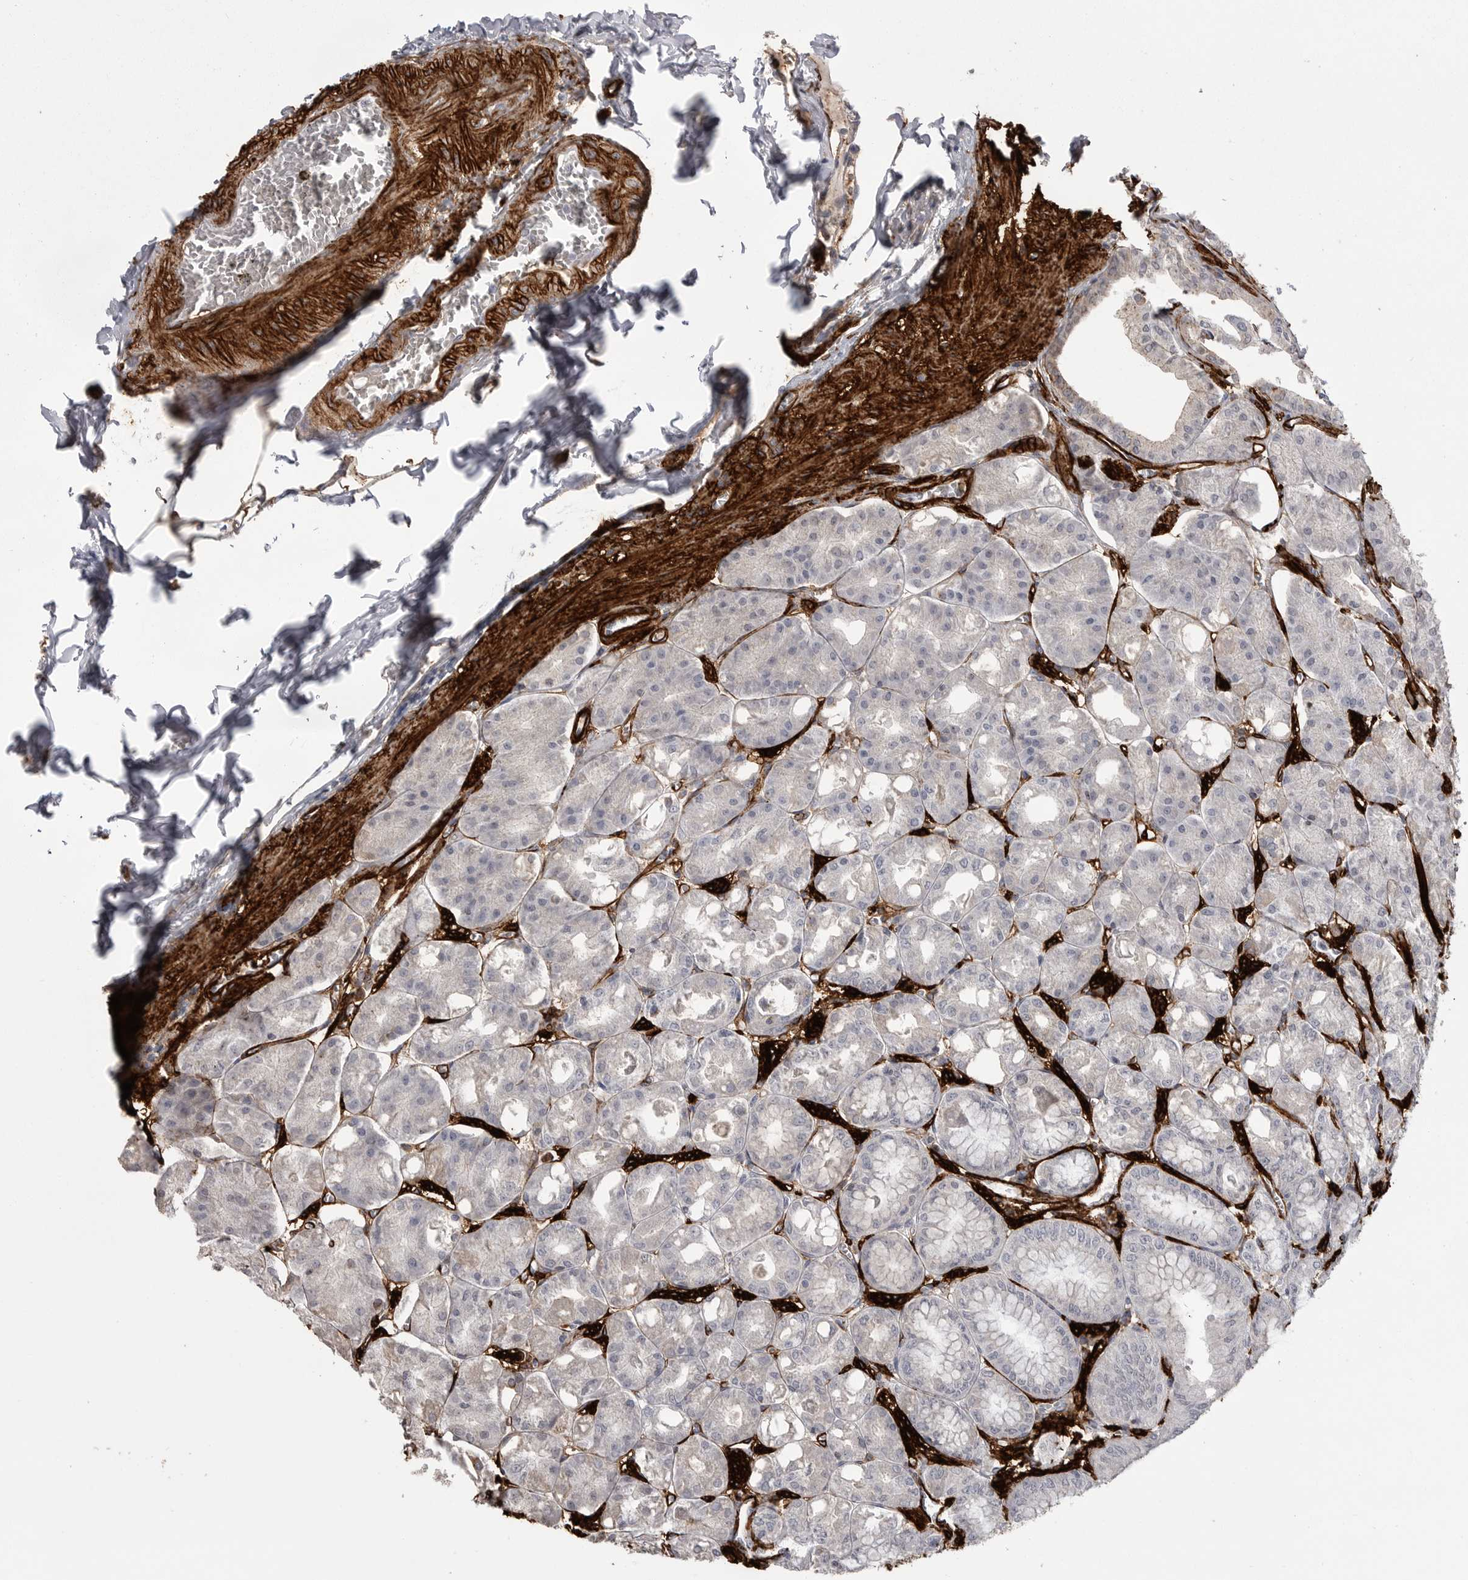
{"staining": {"intensity": "negative", "quantity": "none", "location": "none"}, "tissue": "stomach", "cell_type": "Glandular cells", "image_type": "normal", "snomed": [{"axis": "morphology", "description": "Normal tissue, NOS"}, {"axis": "topography", "description": "Stomach, lower"}], "caption": "Protein analysis of unremarkable stomach shows no significant staining in glandular cells. (DAB (3,3'-diaminobenzidine) IHC, high magnification).", "gene": "AOC3", "patient": {"sex": "male", "age": 71}}